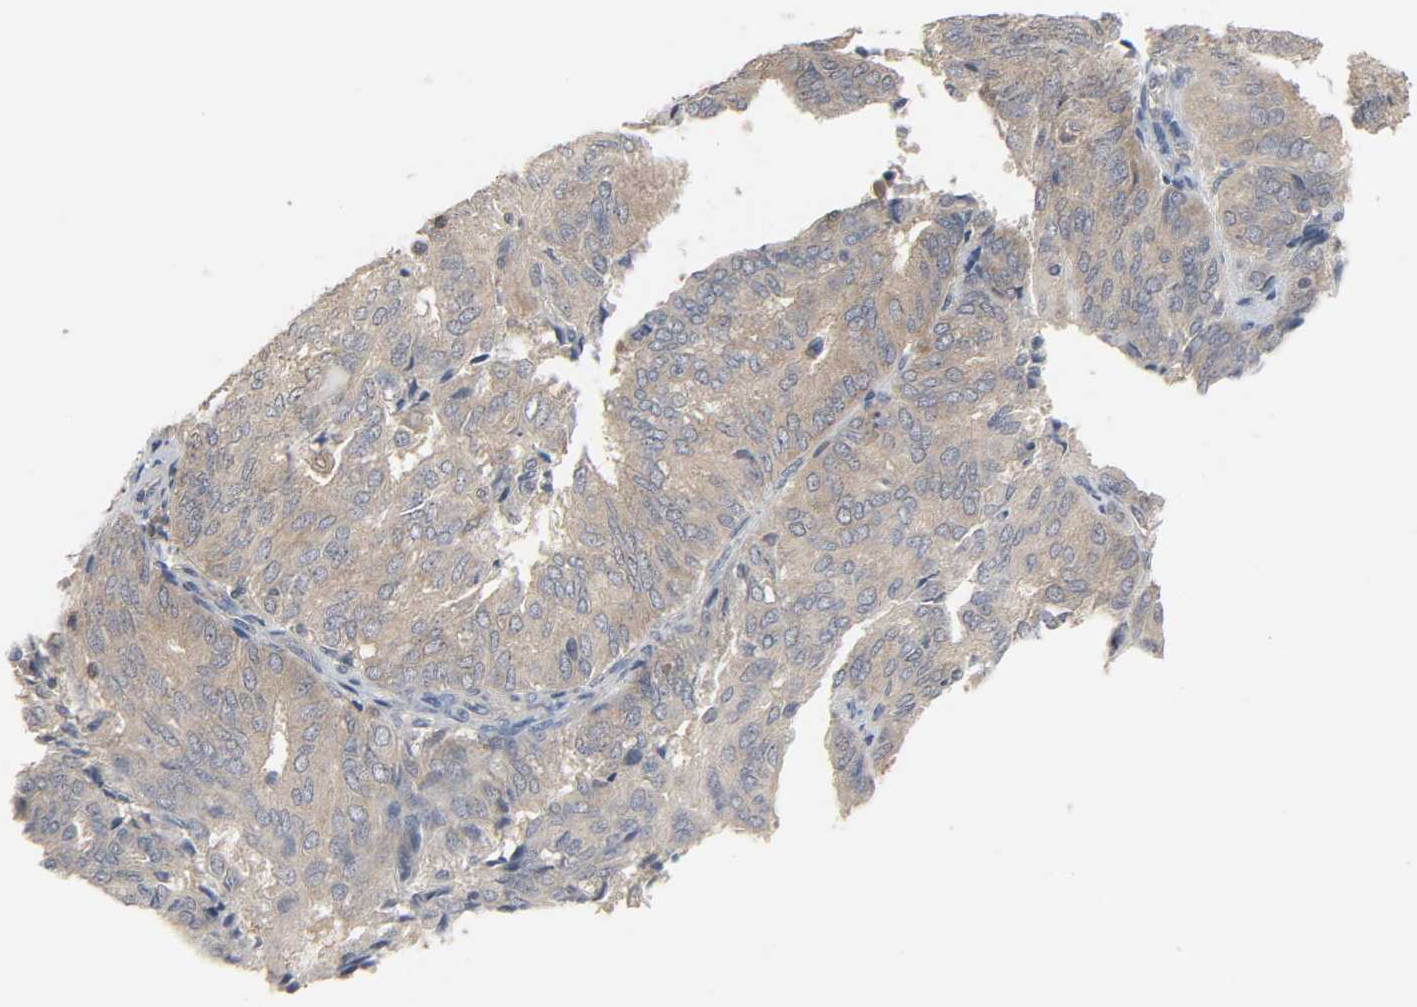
{"staining": {"intensity": "moderate", "quantity": ">75%", "location": "cytoplasmic/membranous"}, "tissue": "endometrial cancer", "cell_type": "Tumor cells", "image_type": "cancer", "snomed": [{"axis": "morphology", "description": "Adenocarcinoma, NOS"}, {"axis": "topography", "description": "Uterus"}], "caption": "This photomicrograph demonstrates immunohistochemistry (IHC) staining of human endometrial cancer, with medium moderate cytoplasmic/membranous staining in approximately >75% of tumor cells.", "gene": "PLEKHA2", "patient": {"sex": "female", "age": 60}}